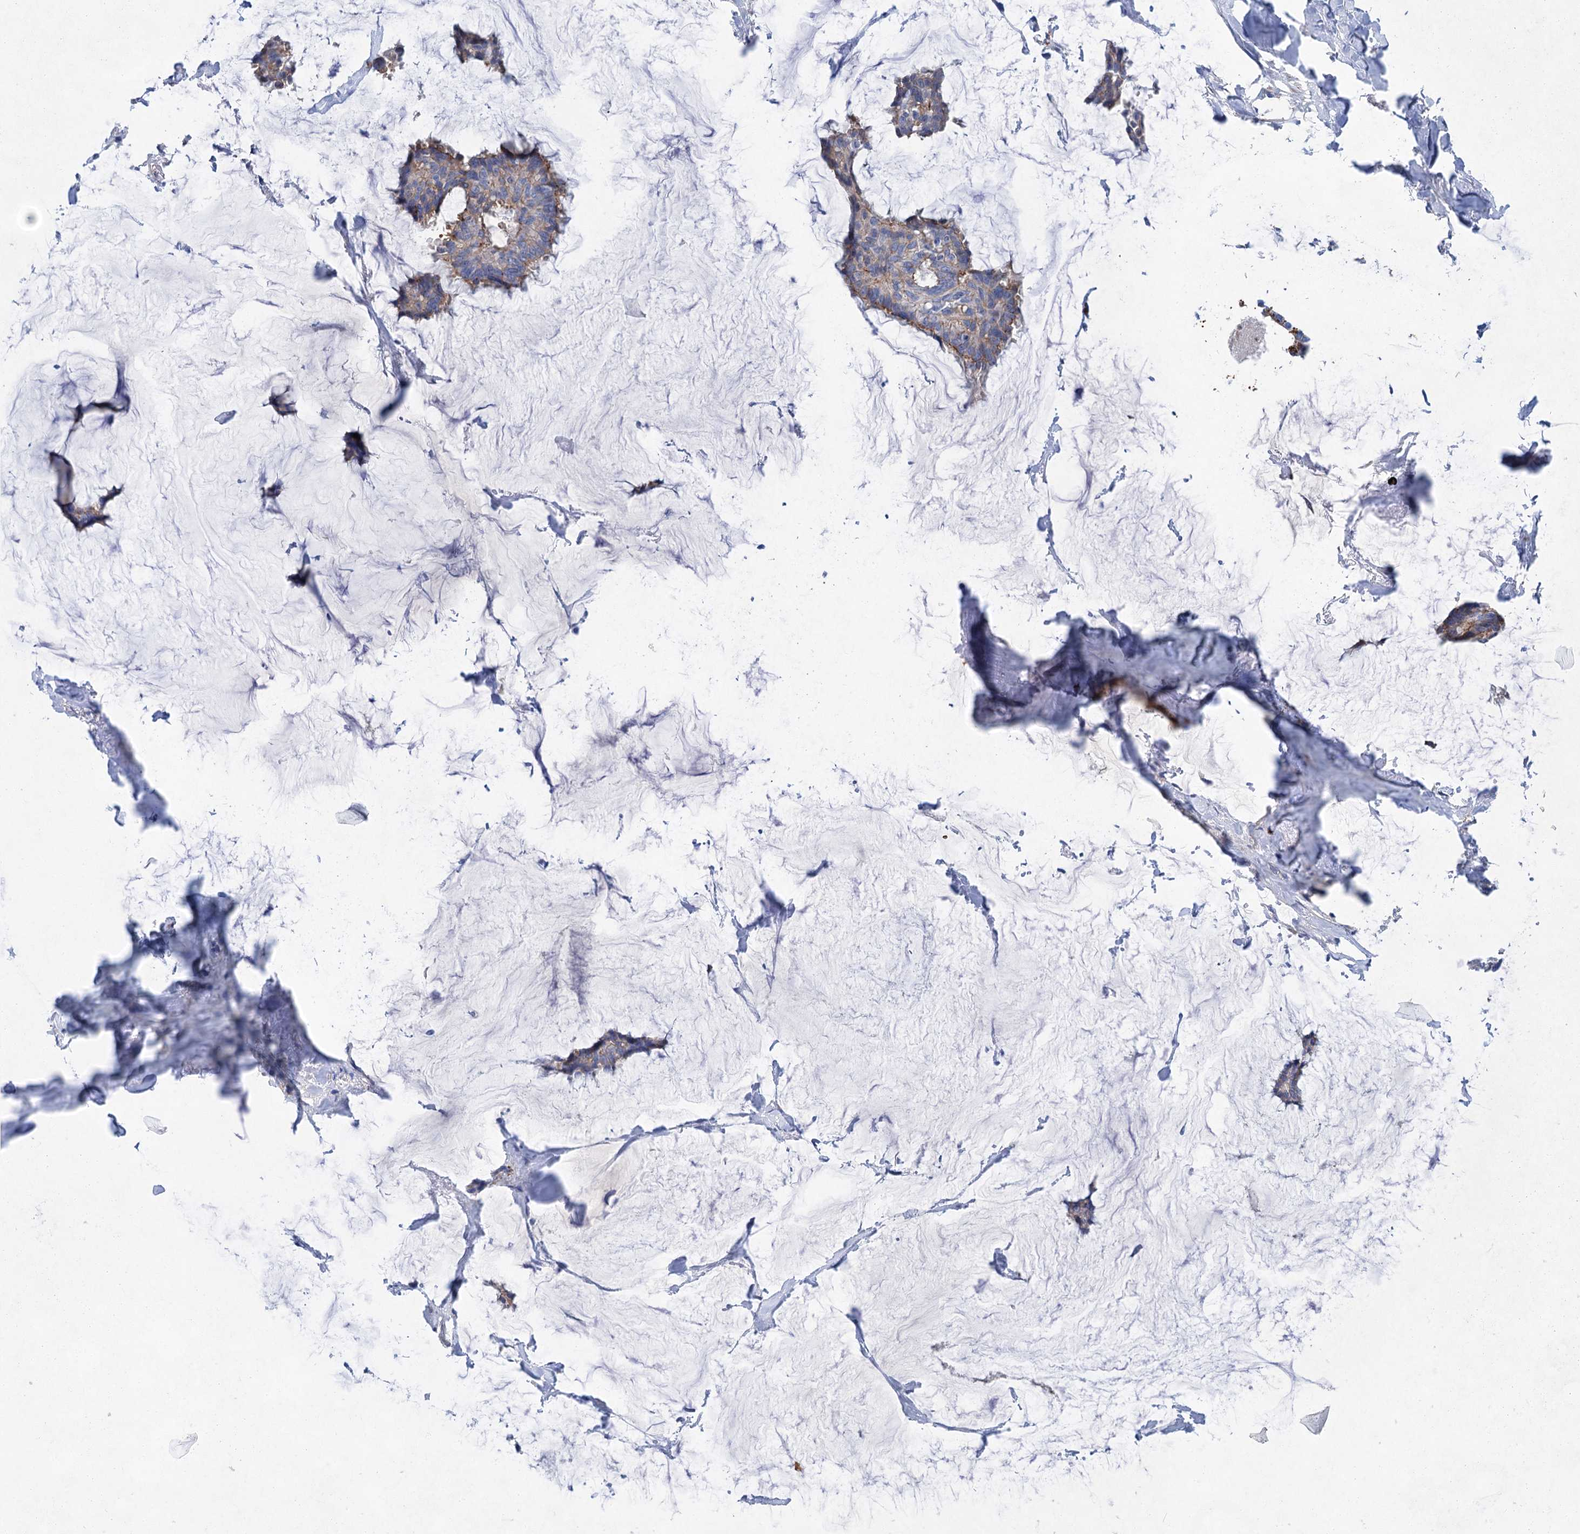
{"staining": {"intensity": "weak", "quantity": "25%-75%", "location": "cytoplasmic/membranous"}, "tissue": "breast cancer", "cell_type": "Tumor cells", "image_type": "cancer", "snomed": [{"axis": "morphology", "description": "Duct carcinoma"}, {"axis": "topography", "description": "Breast"}], "caption": "A micrograph showing weak cytoplasmic/membranous positivity in about 25%-75% of tumor cells in breast cancer, as visualized by brown immunohistochemical staining.", "gene": "GPR155", "patient": {"sex": "female", "age": 93}}